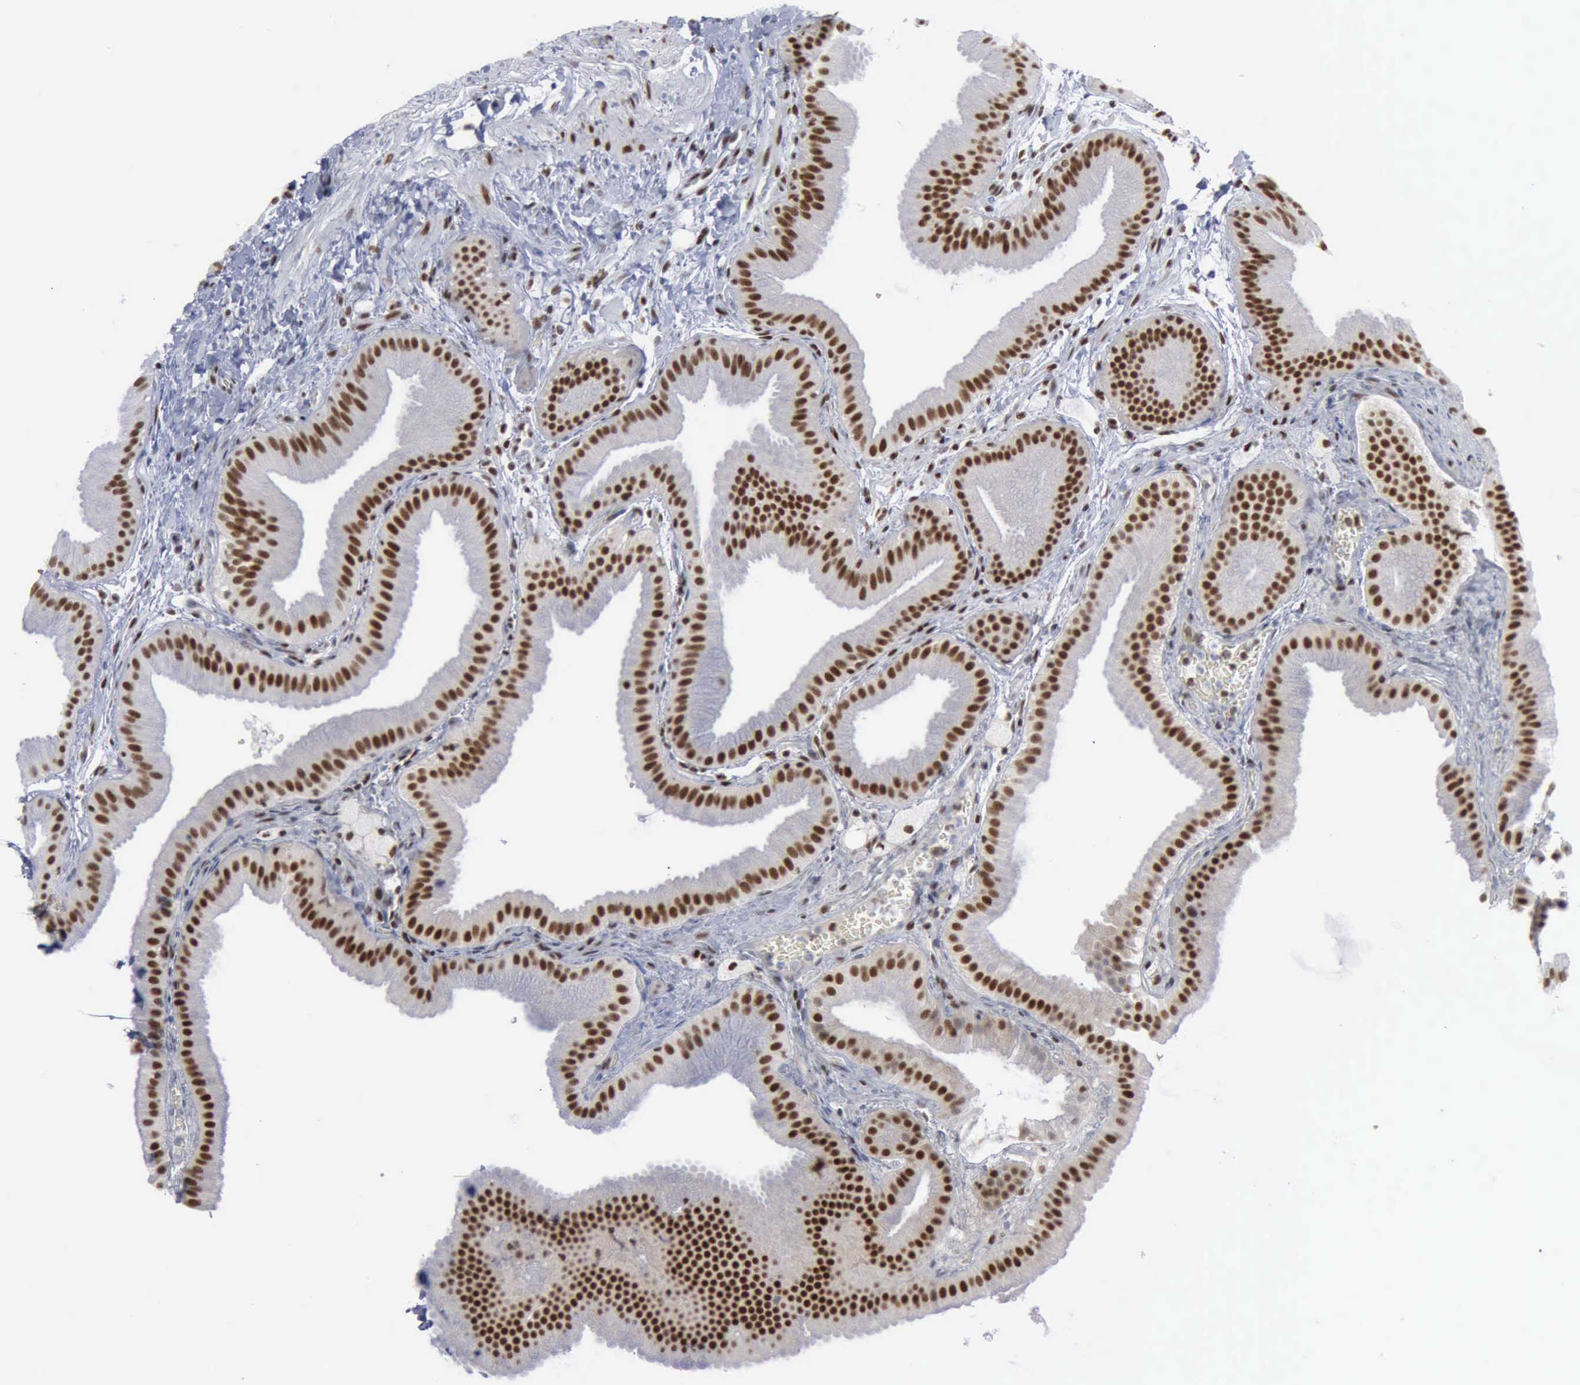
{"staining": {"intensity": "strong", "quantity": ">75%", "location": "nuclear"}, "tissue": "gallbladder", "cell_type": "Glandular cells", "image_type": "normal", "snomed": [{"axis": "morphology", "description": "Normal tissue, NOS"}, {"axis": "topography", "description": "Gallbladder"}], "caption": "Immunohistochemistry (IHC) of normal gallbladder shows high levels of strong nuclear expression in approximately >75% of glandular cells.", "gene": "XPA", "patient": {"sex": "female", "age": 63}}